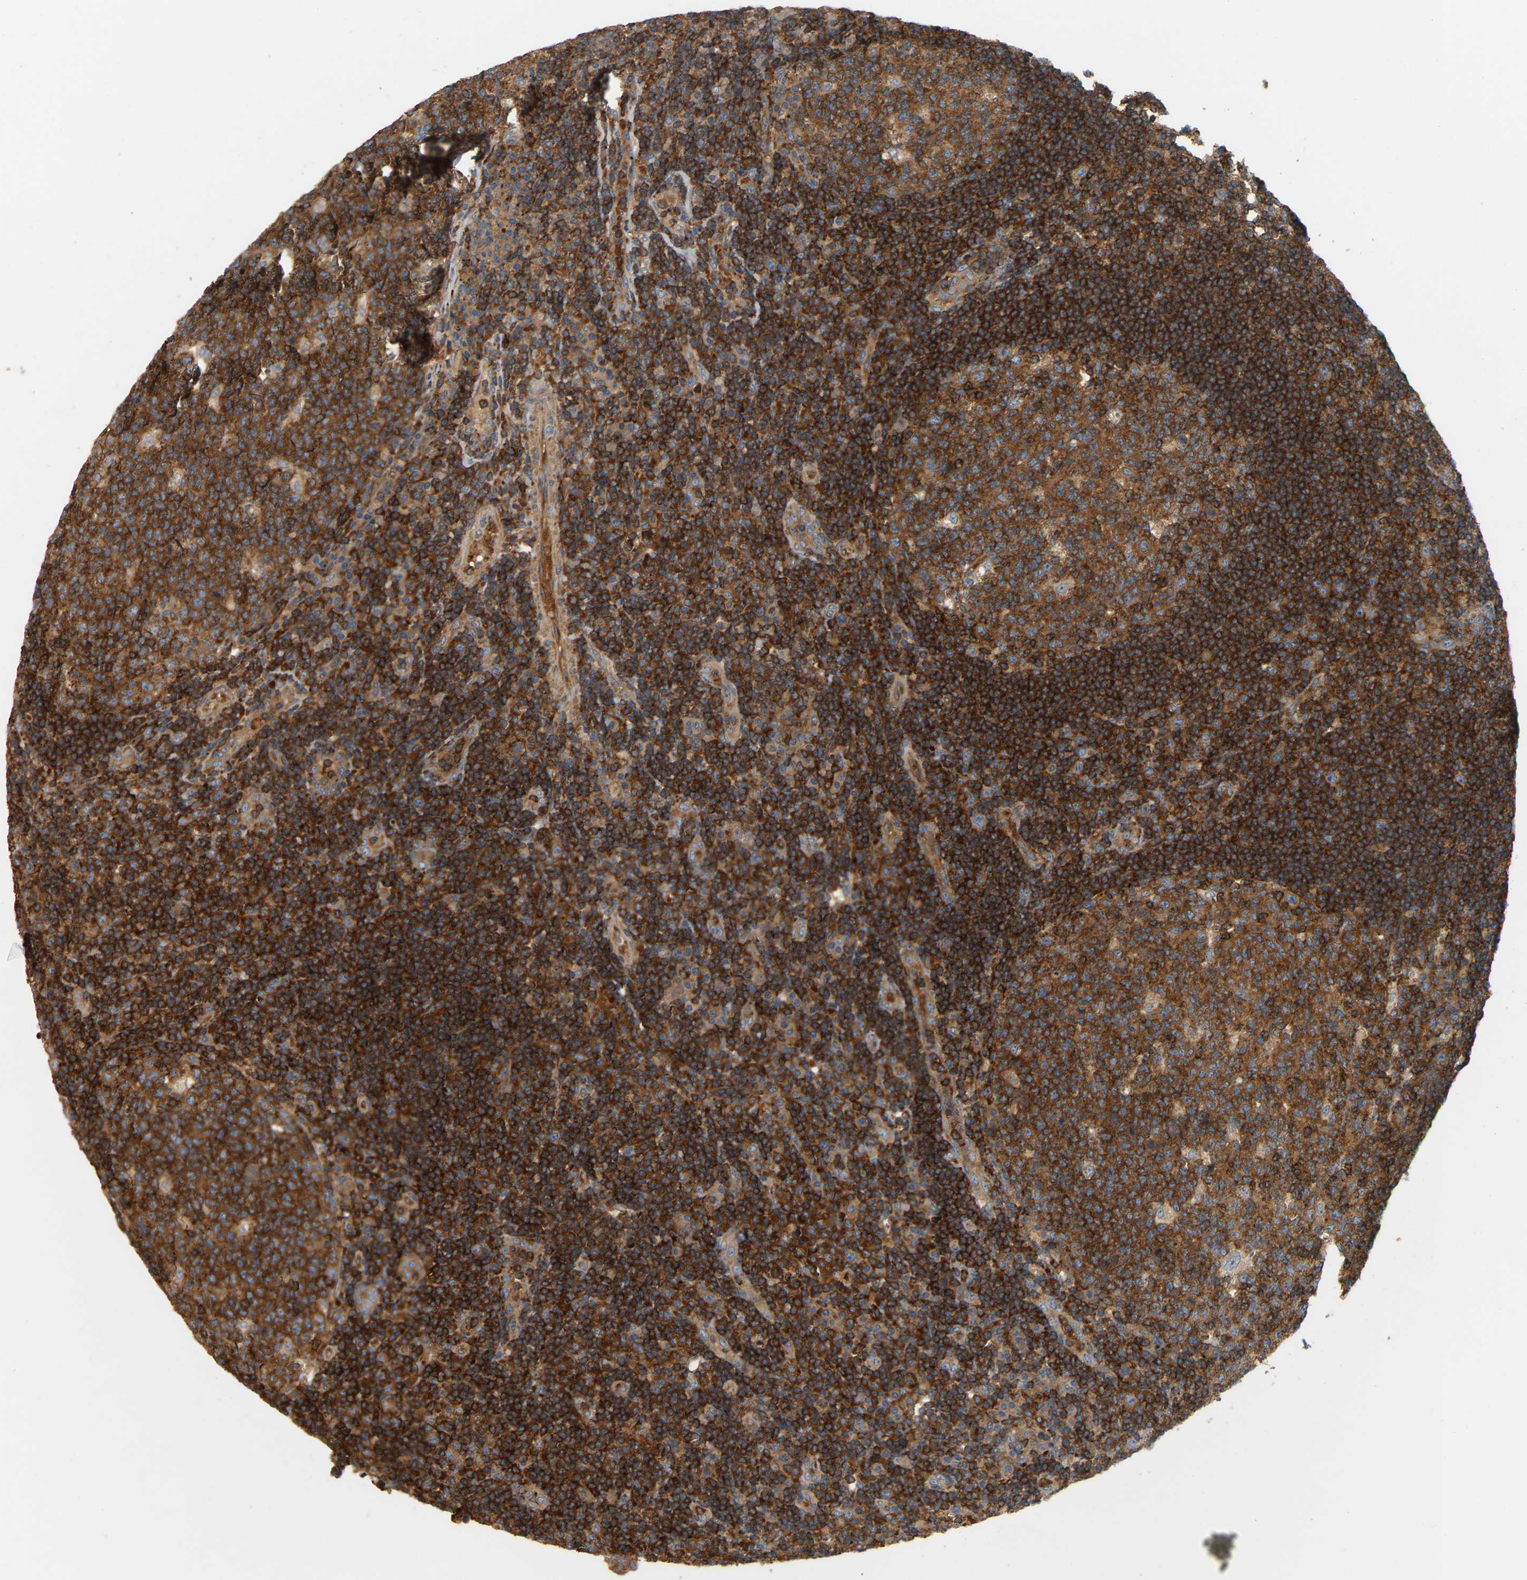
{"staining": {"intensity": "strong", "quantity": ">75%", "location": "cytoplasmic/membranous"}, "tissue": "tonsil", "cell_type": "Germinal center cells", "image_type": "normal", "snomed": [{"axis": "morphology", "description": "Normal tissue, NOS"}, {"axis": "topography", "description": "Tonsil"}], "caption": "Immunohistochemistry (IHC) staining of benign tonsil, which displays high levels of strong cytoplasmic/membranous staining in approximately >75% of germinal center cells indicating strong cytoplasmic/membranous protein positivity. The staining was performed using DAB (brown) for protein detection and nuclei were counterstained in hematoxylin (blue).", "gene": "AKAP13", "patient": {"sex": "female", "age": 40}}